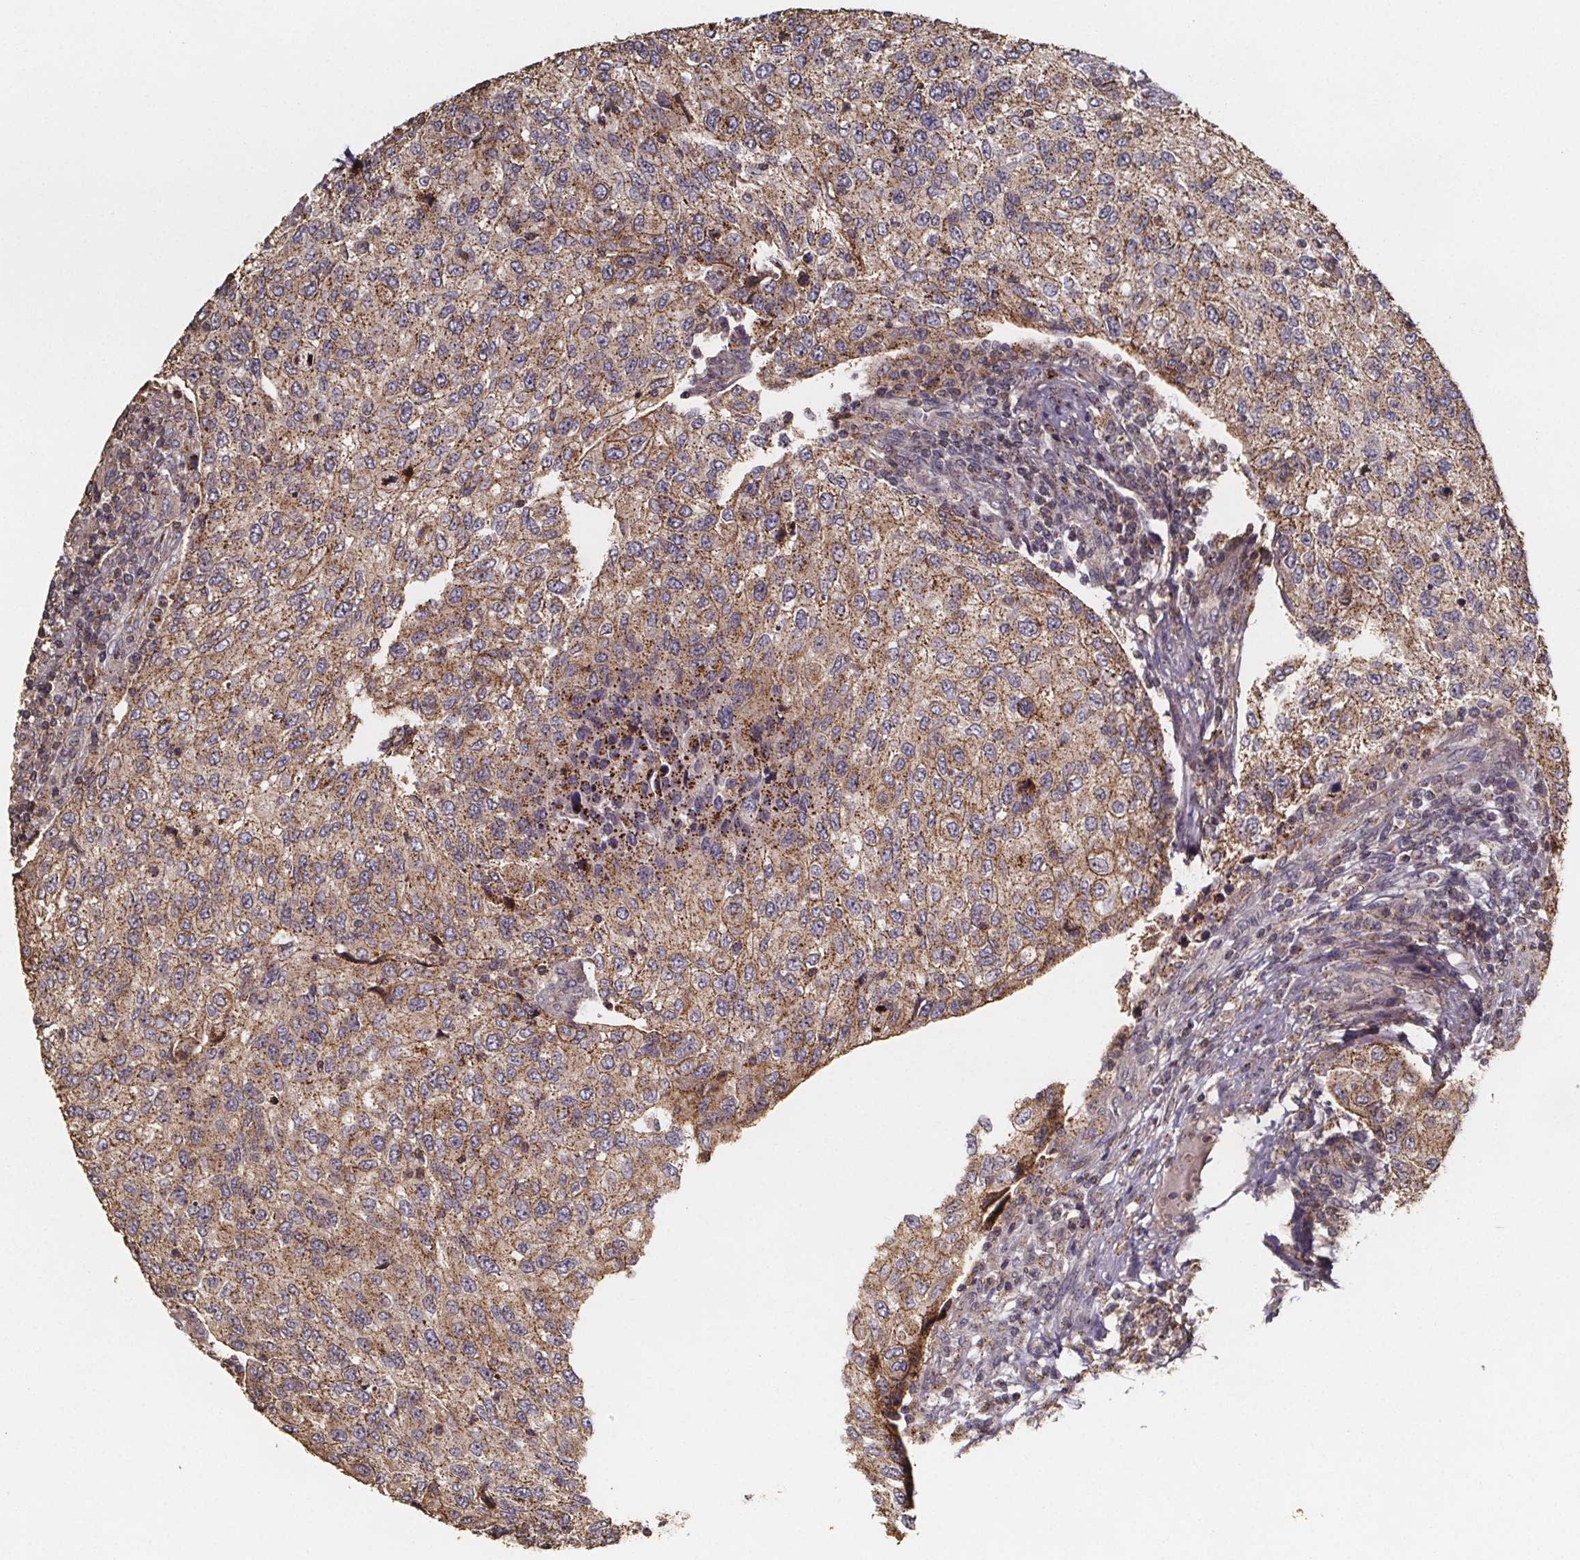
{"staining": {"intensity": "moderate", "quantity": ">75%", "location": "cytoplasmic/membranous"}, "tissue": "urothelial cancer", "cell_type": "Tumor cells", "image_type": "cancer", "snomed": [{"axis": "morphology", "description": "Urothelial carcinoma, High grade"}, {"axis": "topography", "description": "Urinary bladder"}], "caption": "A medium amount of moderate cytoplasmic/membranous positivity is identified in about >75% of tumor cells in high-grade urothelial carcinoma tissue.", "gene": "ZNF879", "patient": {"sex": "female", "age": 78}}